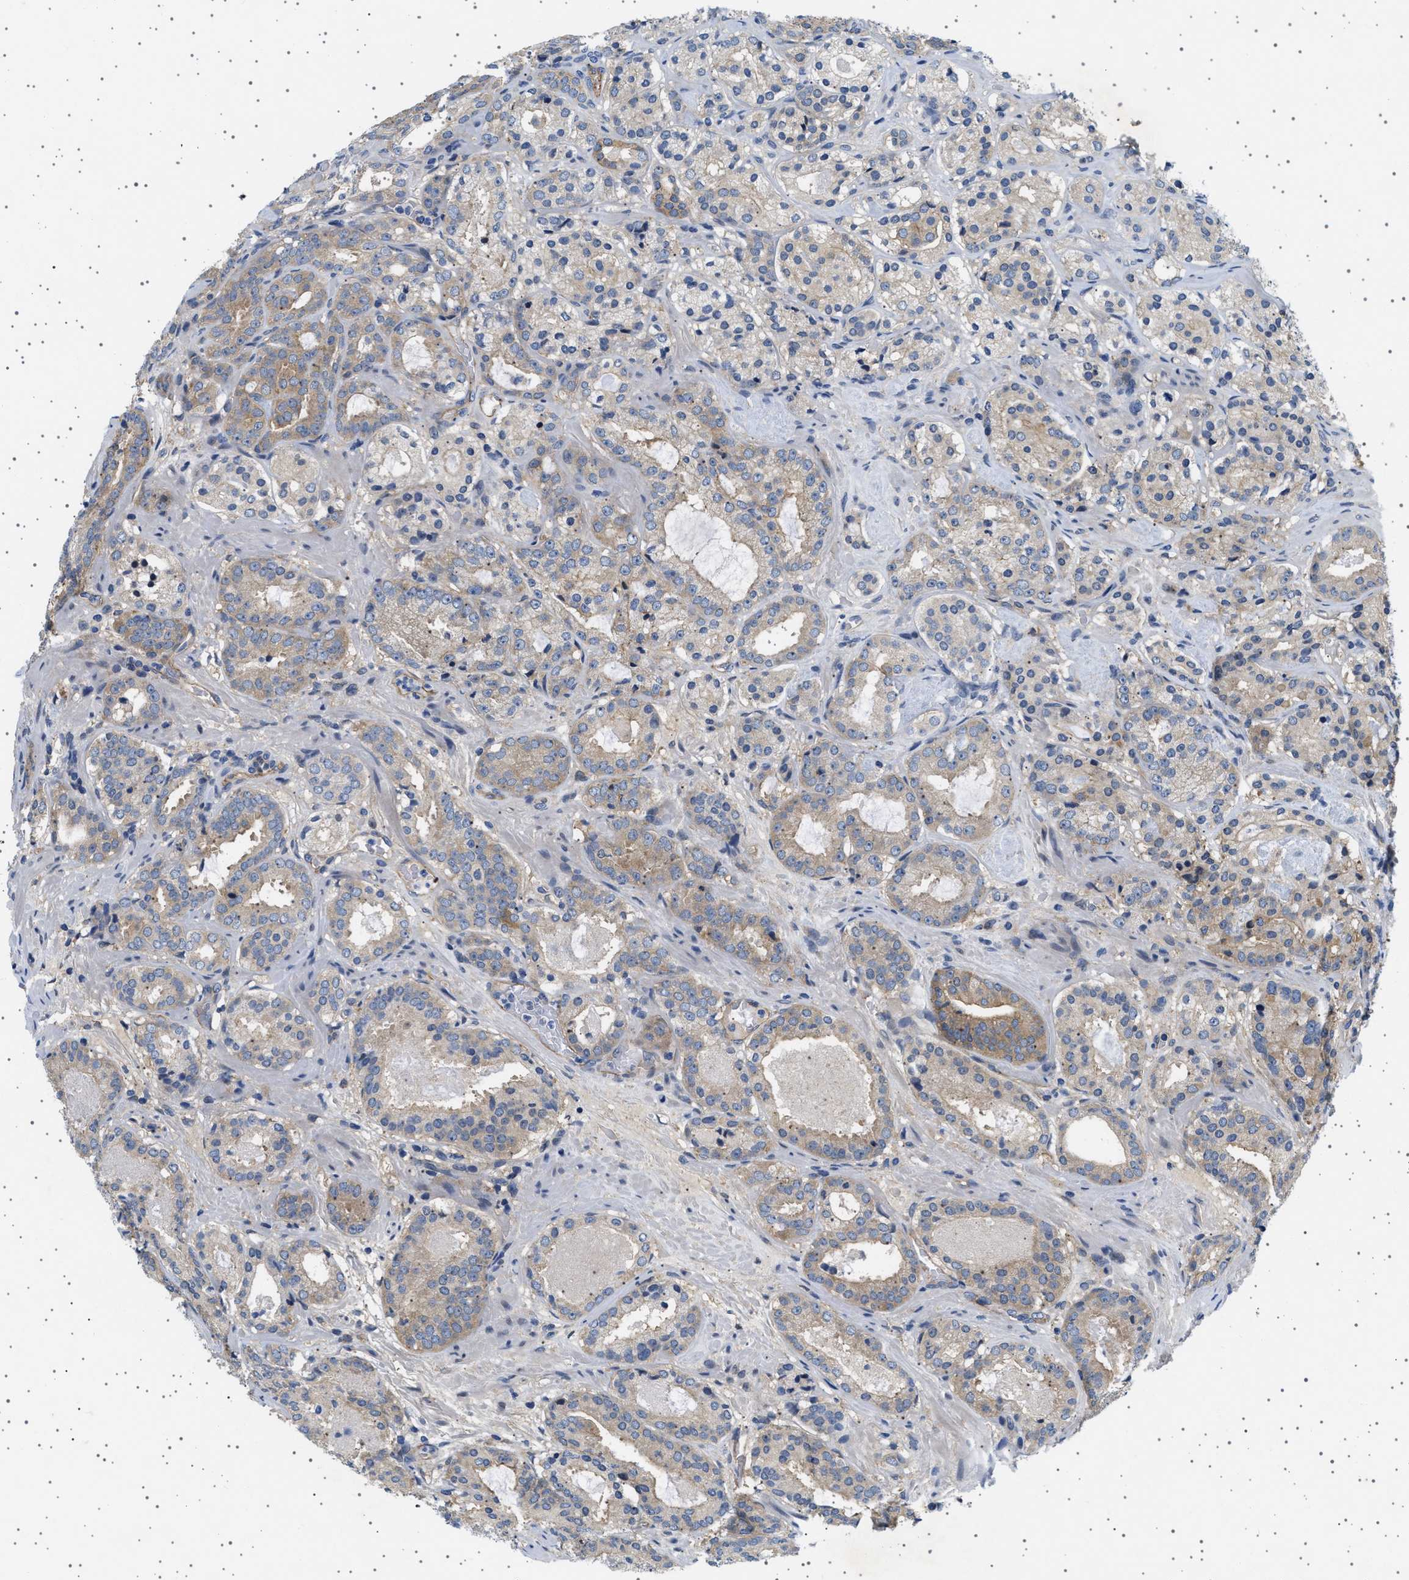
{"staining": {"intensity": "moderate", "quantity": "25%-75%", "location": "cytoplasmic/membranous"}, "tissue": "prostate cancer", "cell_type": "Tumor cells", "image_type": "cancer", "snomed": [{"axis": "morphology", "description": "Adenocarcinoma, Low grade"}, {"axis": "topography", "description": "Prostate"}], "caption": "Moderate cytoplasmic/membranous staining is appreciated in approximately 25%-75% of tumor cells in prostate cancer. (DAB IHC, brown staining for protein, blue staining for nuclei).", "gene": "PLPP6", "patient": {"sex": "male", "age": 69}}